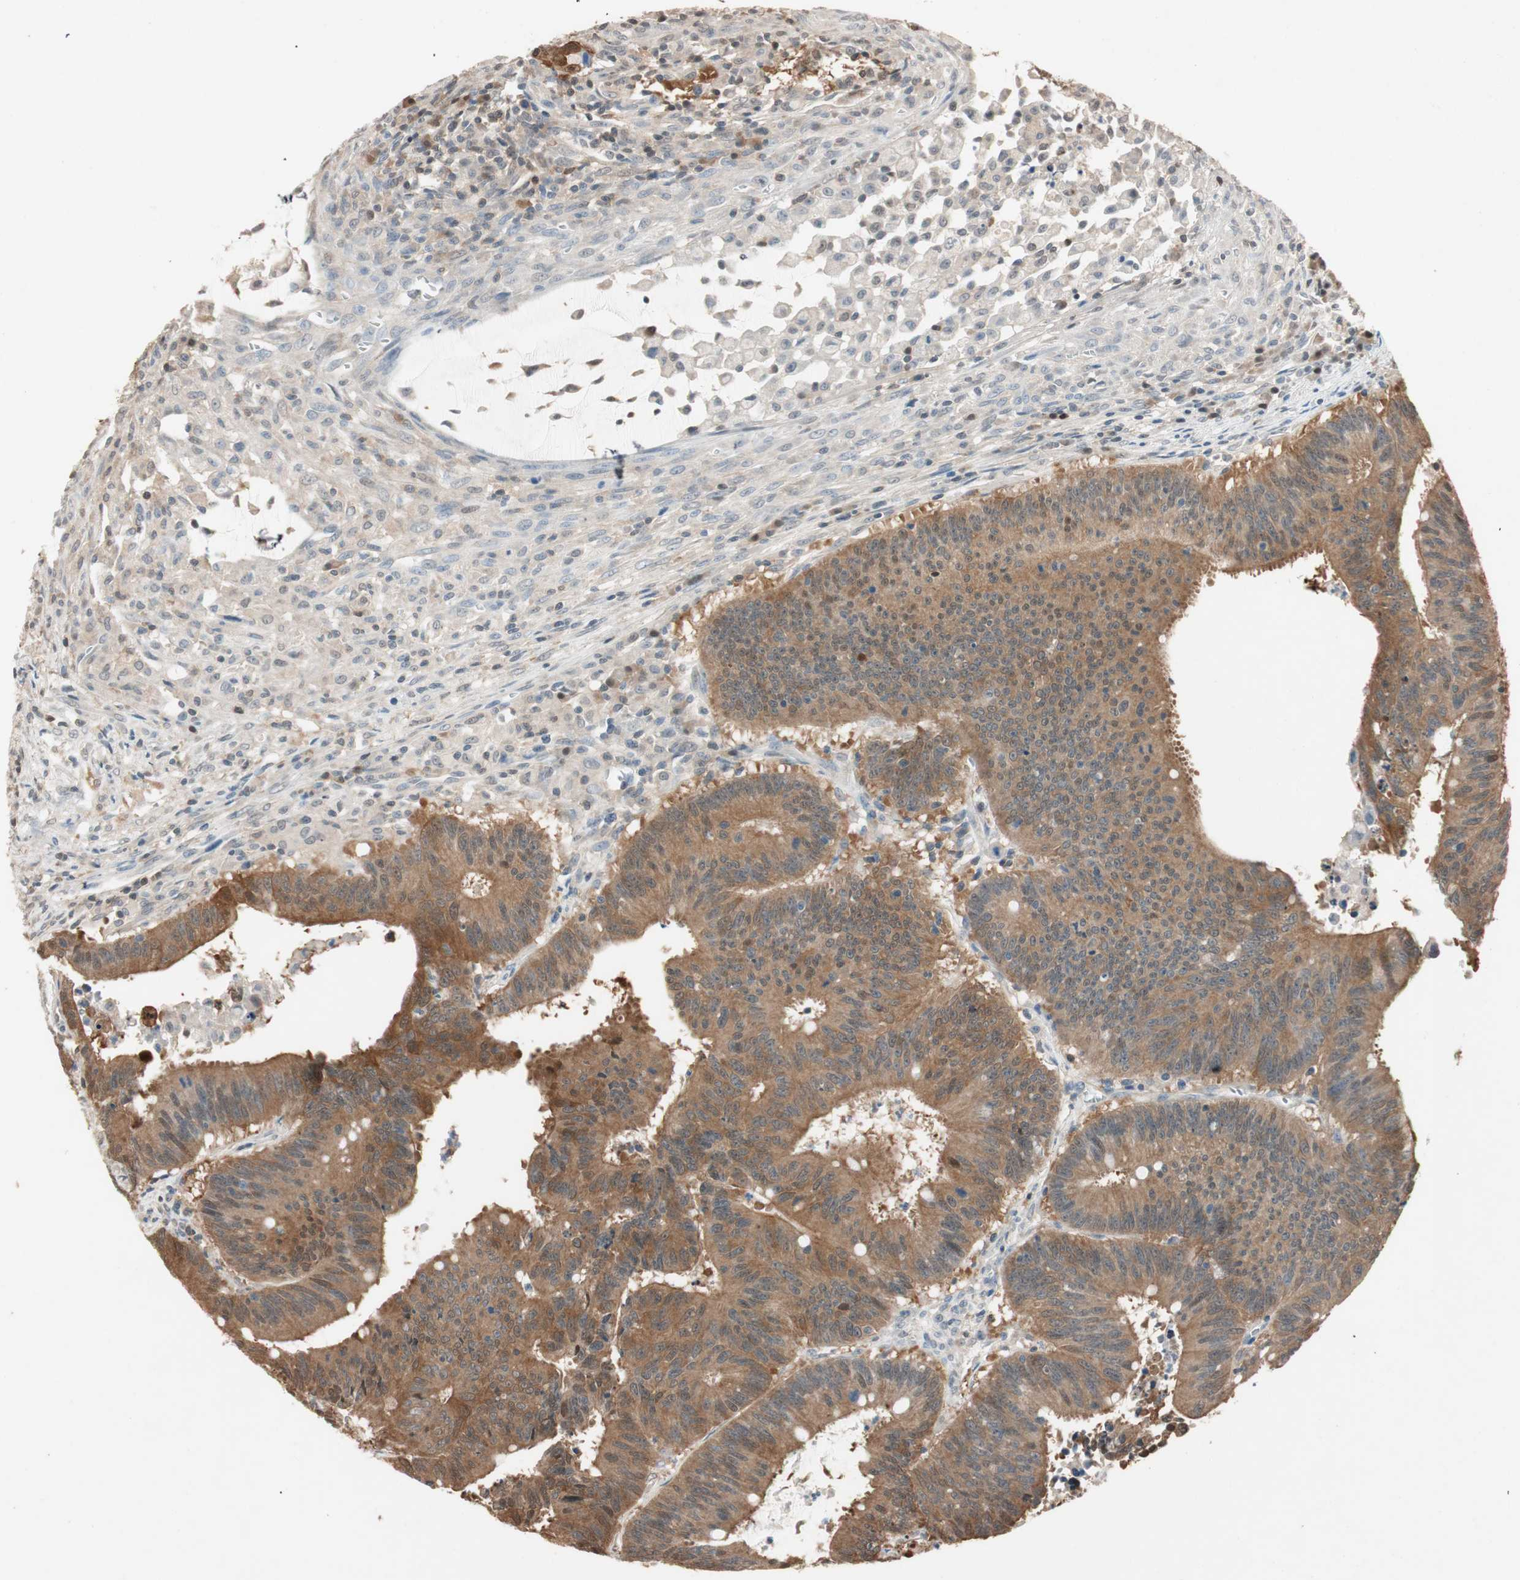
{"staining": {"intensity": "moderate", "quantity": "<25%", "location": "cytoplasmic/membranous,nuclear"}, "tissue": "colorectal cancer", "cell_type": "Tumor cells", "image_type": "cancer", "snomed": [{"axis": "morphology", "description": "Adenocarcinoma, NOS"}, {"axis": "topography", "description": "Colon"}], "caption": "A low amount of moderate cytoplasmic/membranous and nuclear expression is appreciated in approximately <25% of tumor cells in colorectal cancer (adenocarcinoma) tissue.", "gene": "SERPINB5", "patient": {"sex": "male", "age": 45}}